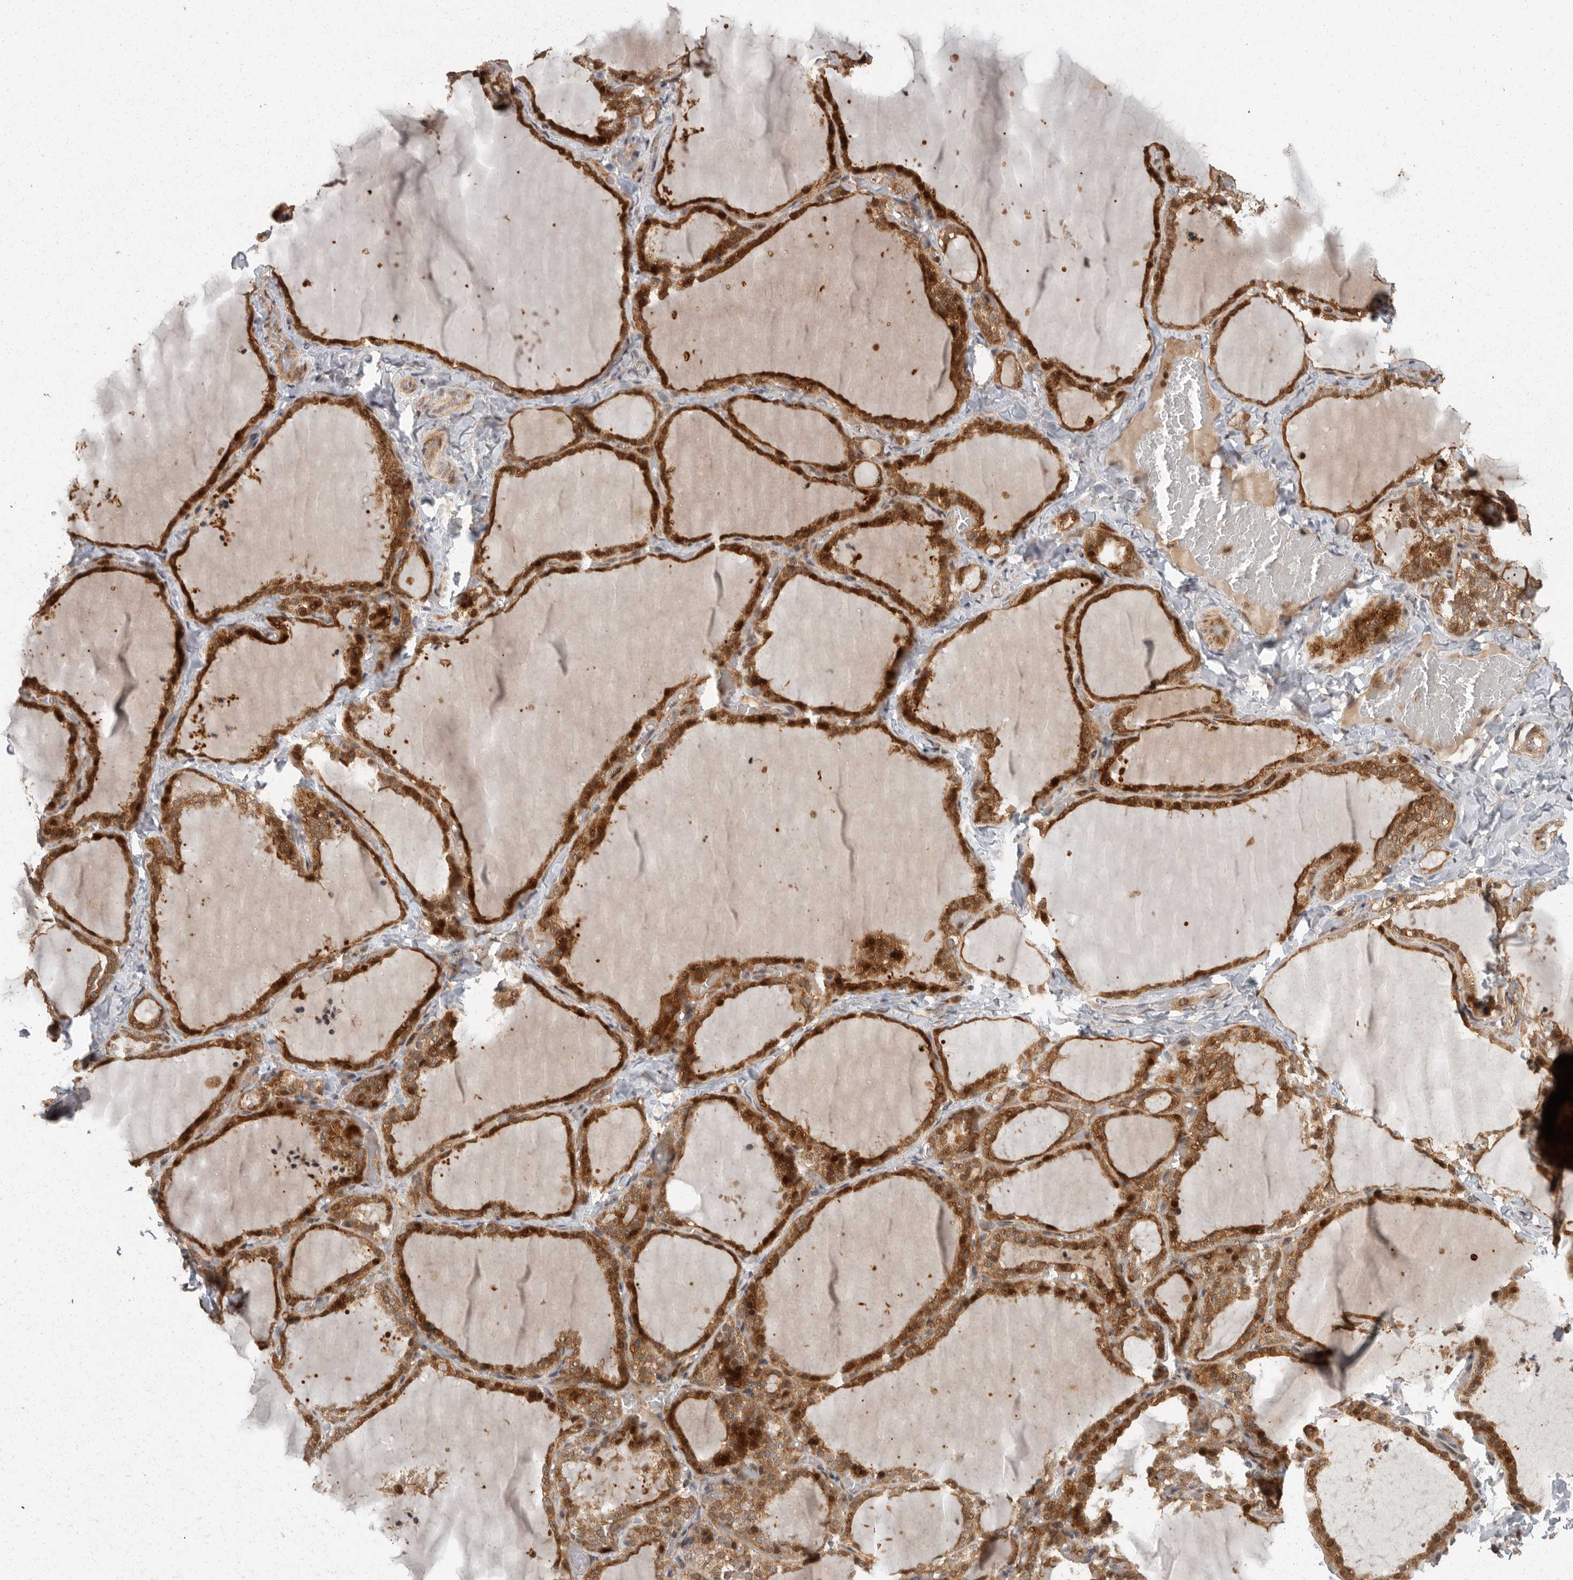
{"staining": {"intensity": "moderate", "quantity": ">75%", "location": "cytoplasmic/membranous"}, "tissue": "thyroid gland", "cell_type": "Glandular cells", "image_type": "normal", "snomed": [{"axis": "morphology", "description": "Normal tissue, NOS"}, {"axis": "topography", "description": "Thyroid gland"}], "caption": "Immunohistochemical staining of normal thyroid gland reveals medium levels of moderate cytoplasmic/membranous positivity in approximately >75% of glandular cells. The staining is performed using DAB (3,3'-diaminobenzidine) brown chromogen to label protein expression. The nuclei are counter-stained blue using hematoxylin.", "gene": "SWT1", "patient": {"sex": "female", "age": 22}}